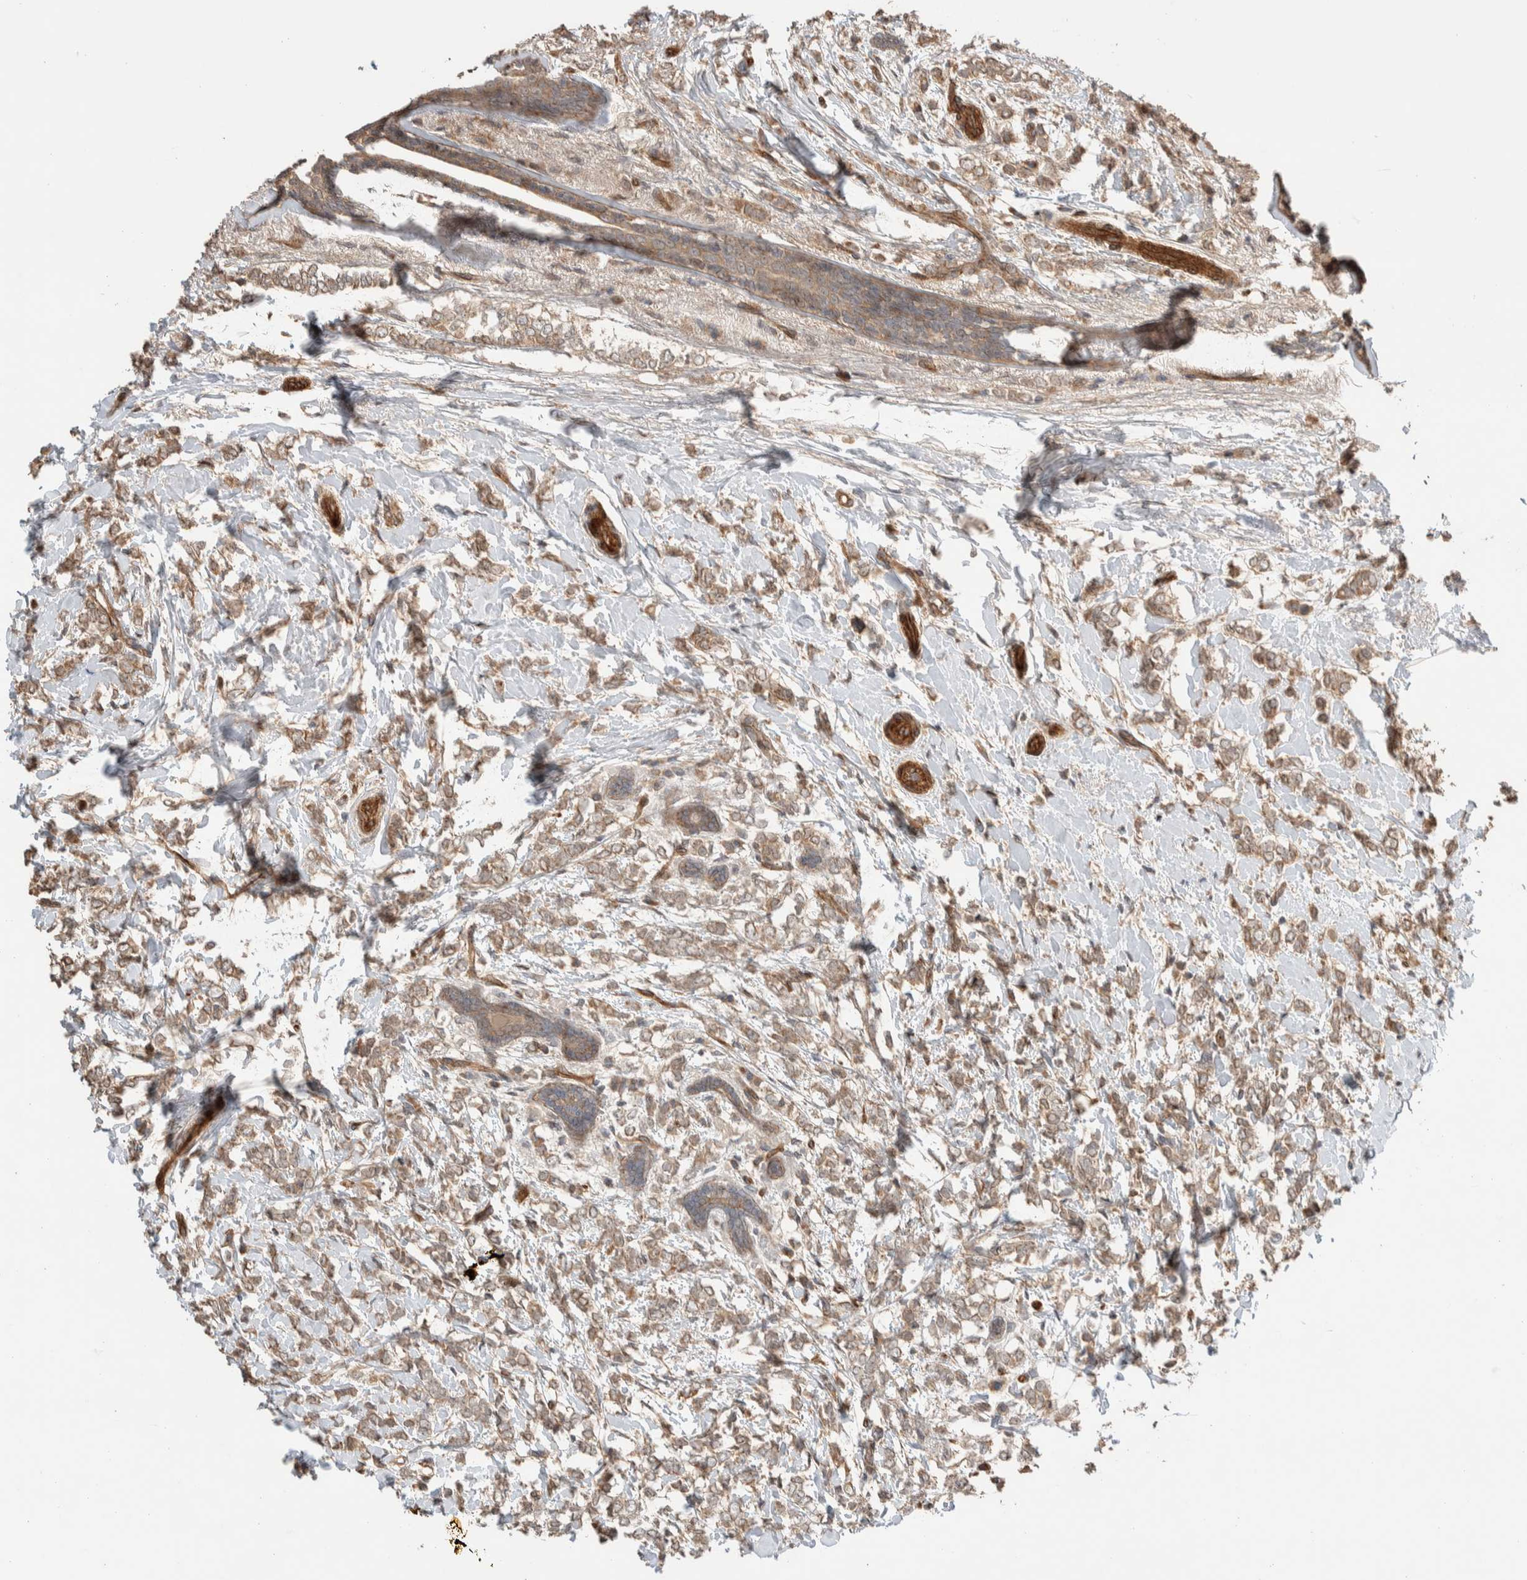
{"staining": {"intensity": "weak", "quantity": ">75%", "location": "cytoplasmic/membranous"}, "tissue": "breast cancer", "cell_type": "Tumor cells", "image_type": "cancer", "snomed": [{"axis": "morphology", "description": "Normal tissue, NOS"}, {"axis": "morphology", "description": "Lobular carcinoma"}, {"axis": "topography", "description": "Breast"}], "caption": "Tumor cells reveal weak cytoplasmic/membranous expression in approximately >75% of cells in breast cancer.", "gene": "ERC1", "patient": {"sex": "female", "age": 47}}